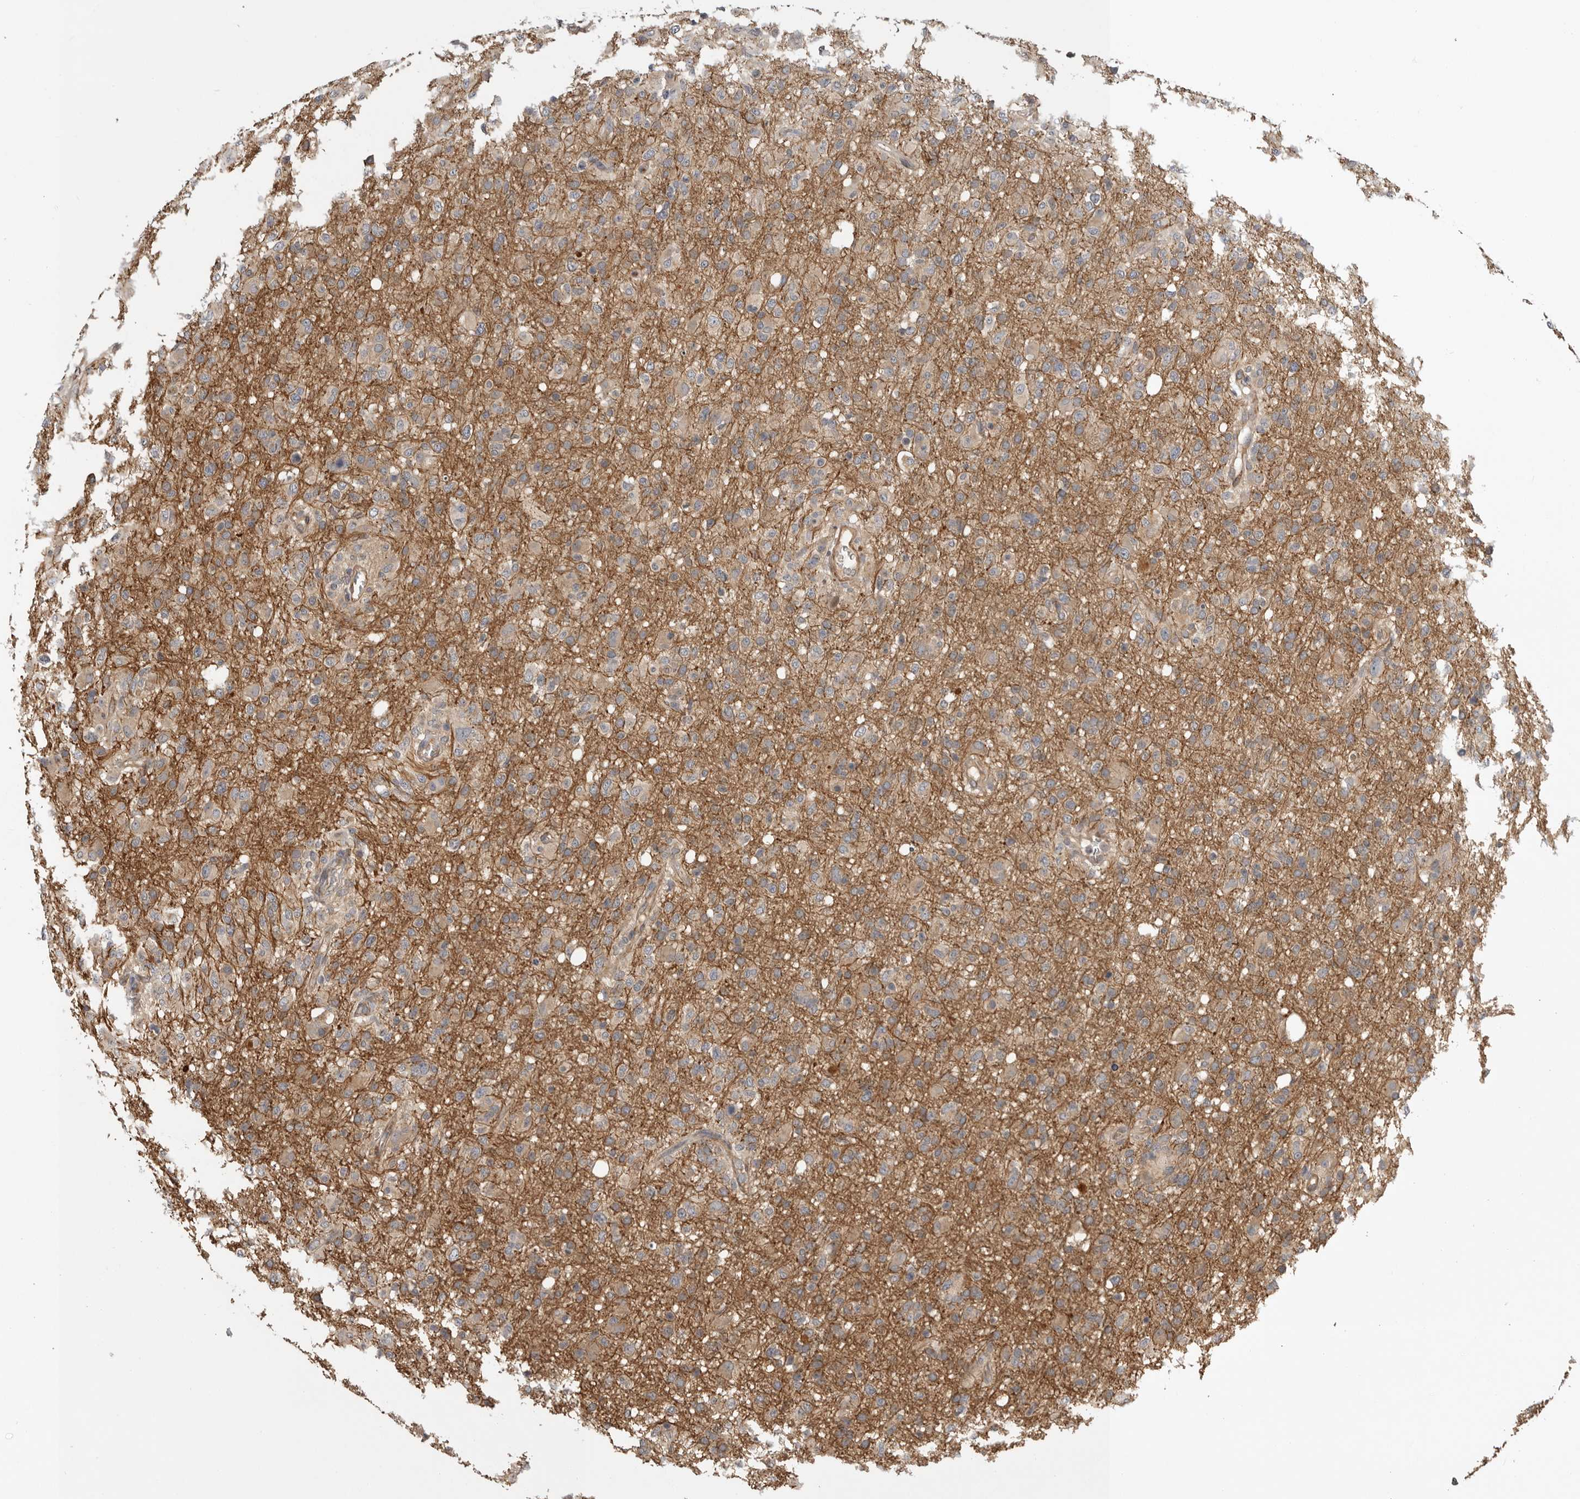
{"staining": {"intensity": "weak", "quantity": ">75%", "location": "cytoplasmic/membranous"}, "tissue": "glioma", "cell_type": "Tumor cells", "image_type": "cancer", "snomed": [{"axis": "morphology", "description": "Glioma, malignant, High grade"}, {"axis": "topography", "description": "Brain"}], "caption": "Immunohistochemistry (IHC) photomicrograph of human glioma stained for a protein (brown), which reveals low levels of weak cytoplasmic/membranous expression in approximately >75% of tumor cells.", "gene": "CUEDC1", "patient": {"sex": "female", "age": 57}}